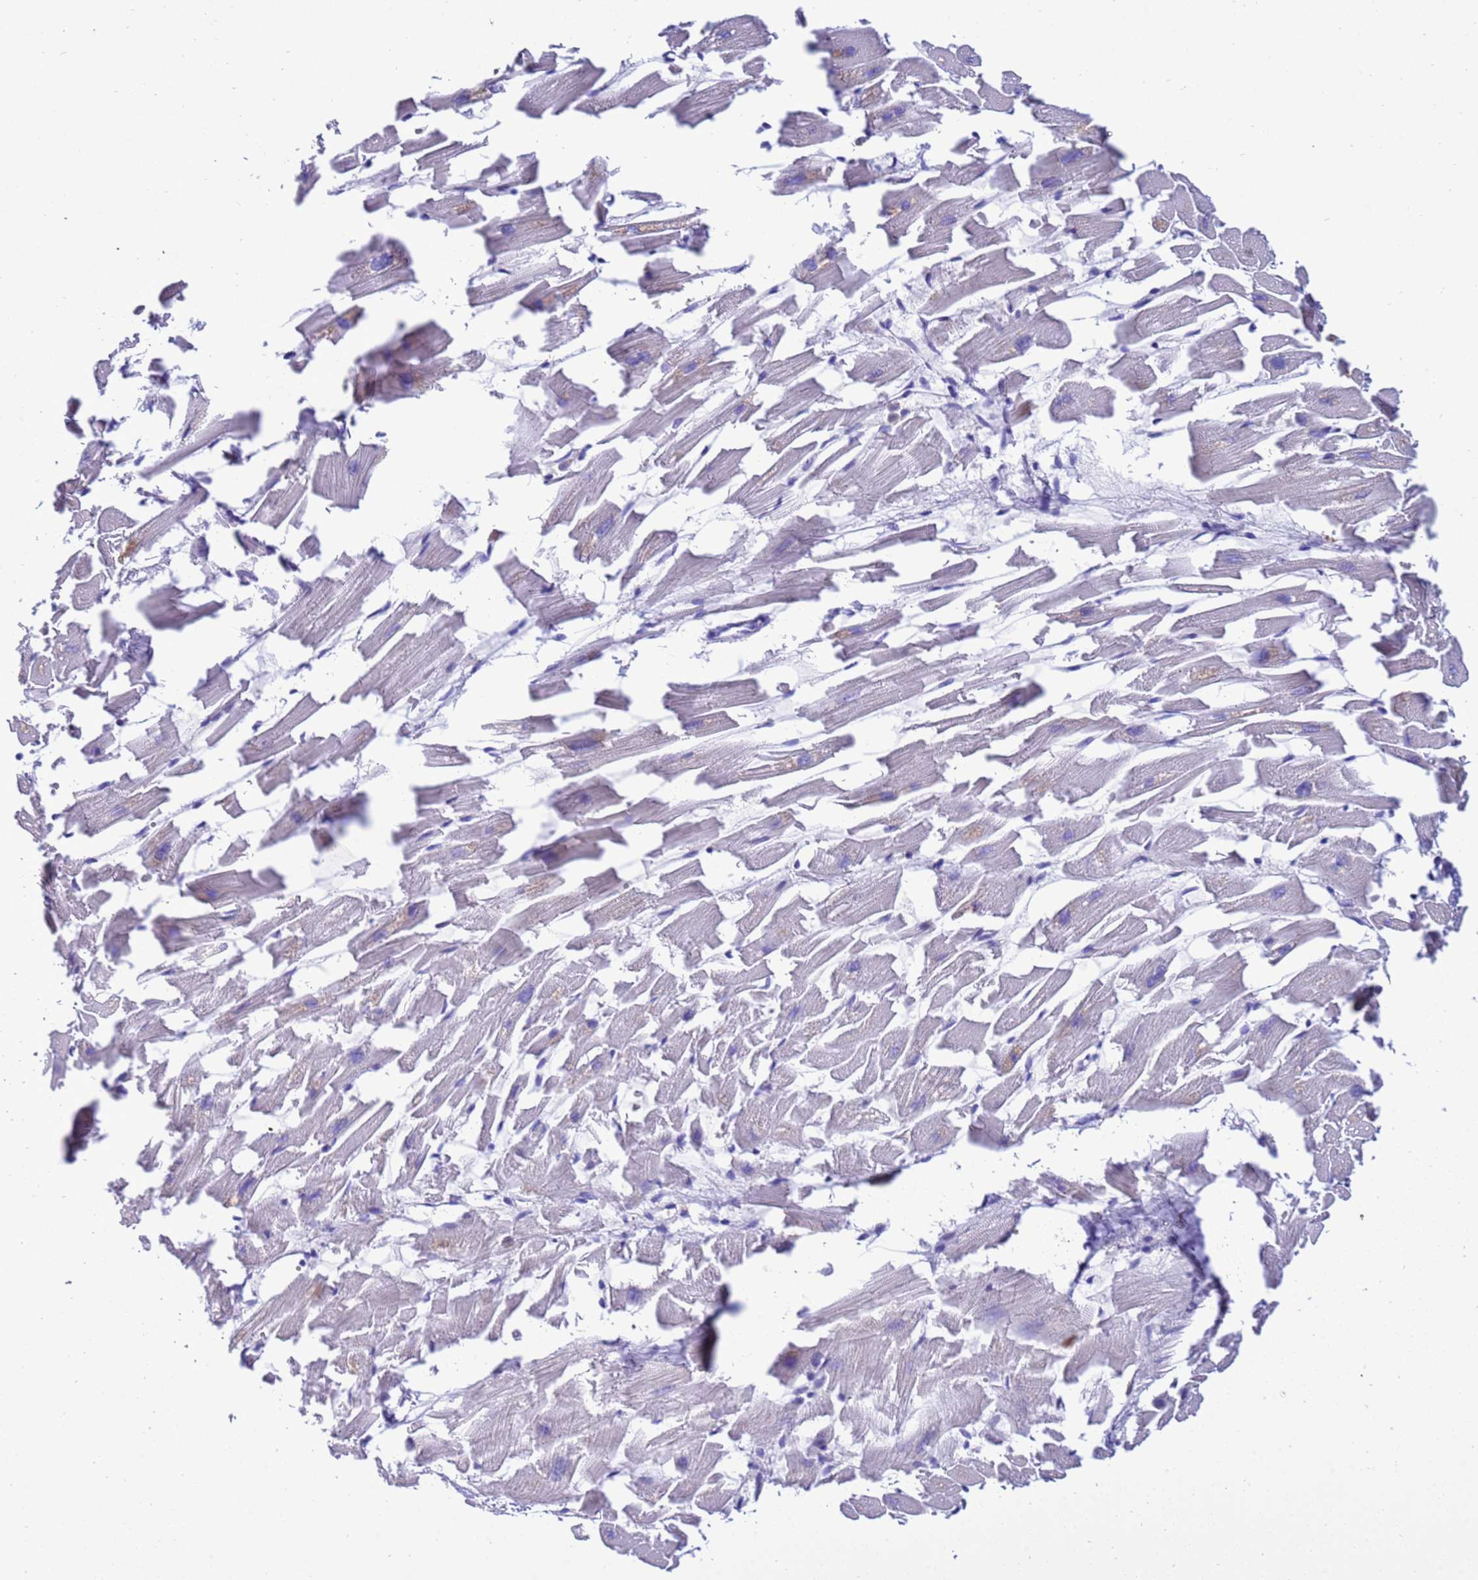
{"staining": {"intensity": "negative", "quantity": "none", "location": "none"}, "tissue": "heart muscle", "cell_type": "Cardiomyocytes", "image_type": "normal", "snomed": [{"axis": "morphology", "description": "Normal tissue, NOS"}, {"axis": "topography", "description": "Heart"}], "caption": "A photomicrograph of heart muscle stained for a protein displays no brown staining in cardiomyocytes. (DAB (3,3'-diaminobenzidine) immunohistochemistry with hematoxylin counter stain).", "gene": "KICS2", "patient": {"sex": "female", "age": 64}}